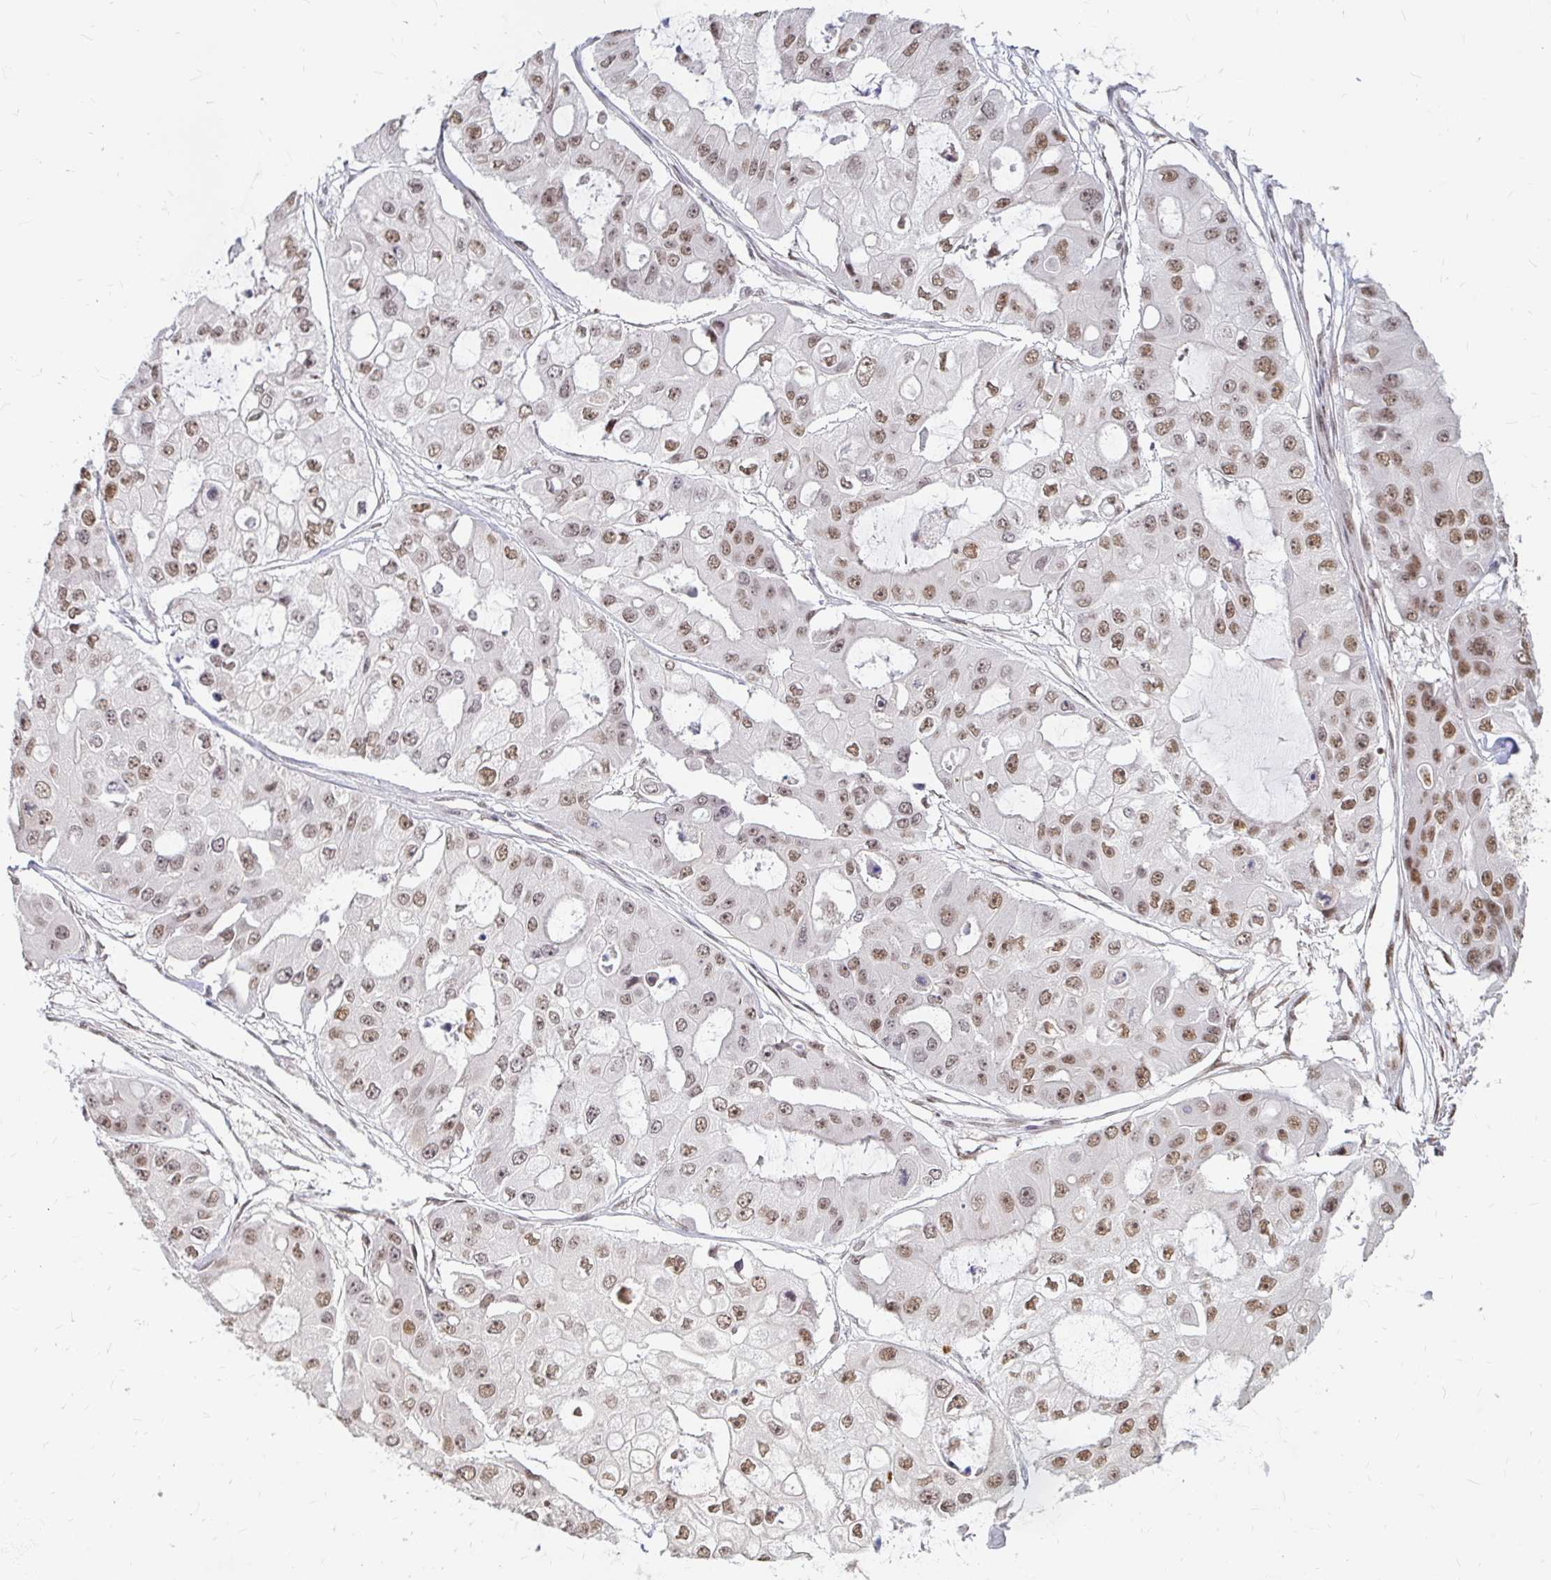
{"staining": {"intensity": "moderate", "quantity": ">75%", "location": "nuclear"}, "tissue": "ovarian cancer", "cell_type": "Tumor cells", "image_type": "cancer", "snomed": [{"axis": "morphology", "description": "Cystadenocarcinoma, serous, NOS"}, {"axis": "topography", "description": "Ovary"}], "caption": "This is an image of immunohistochemistry staining of ovarian cancer (serous cystadenocarcinoma), which shows moderate expression in the nuclear of tumor cells.", "gene": "HNRNPU", "patient": {"sex": "female", "age": 56}}